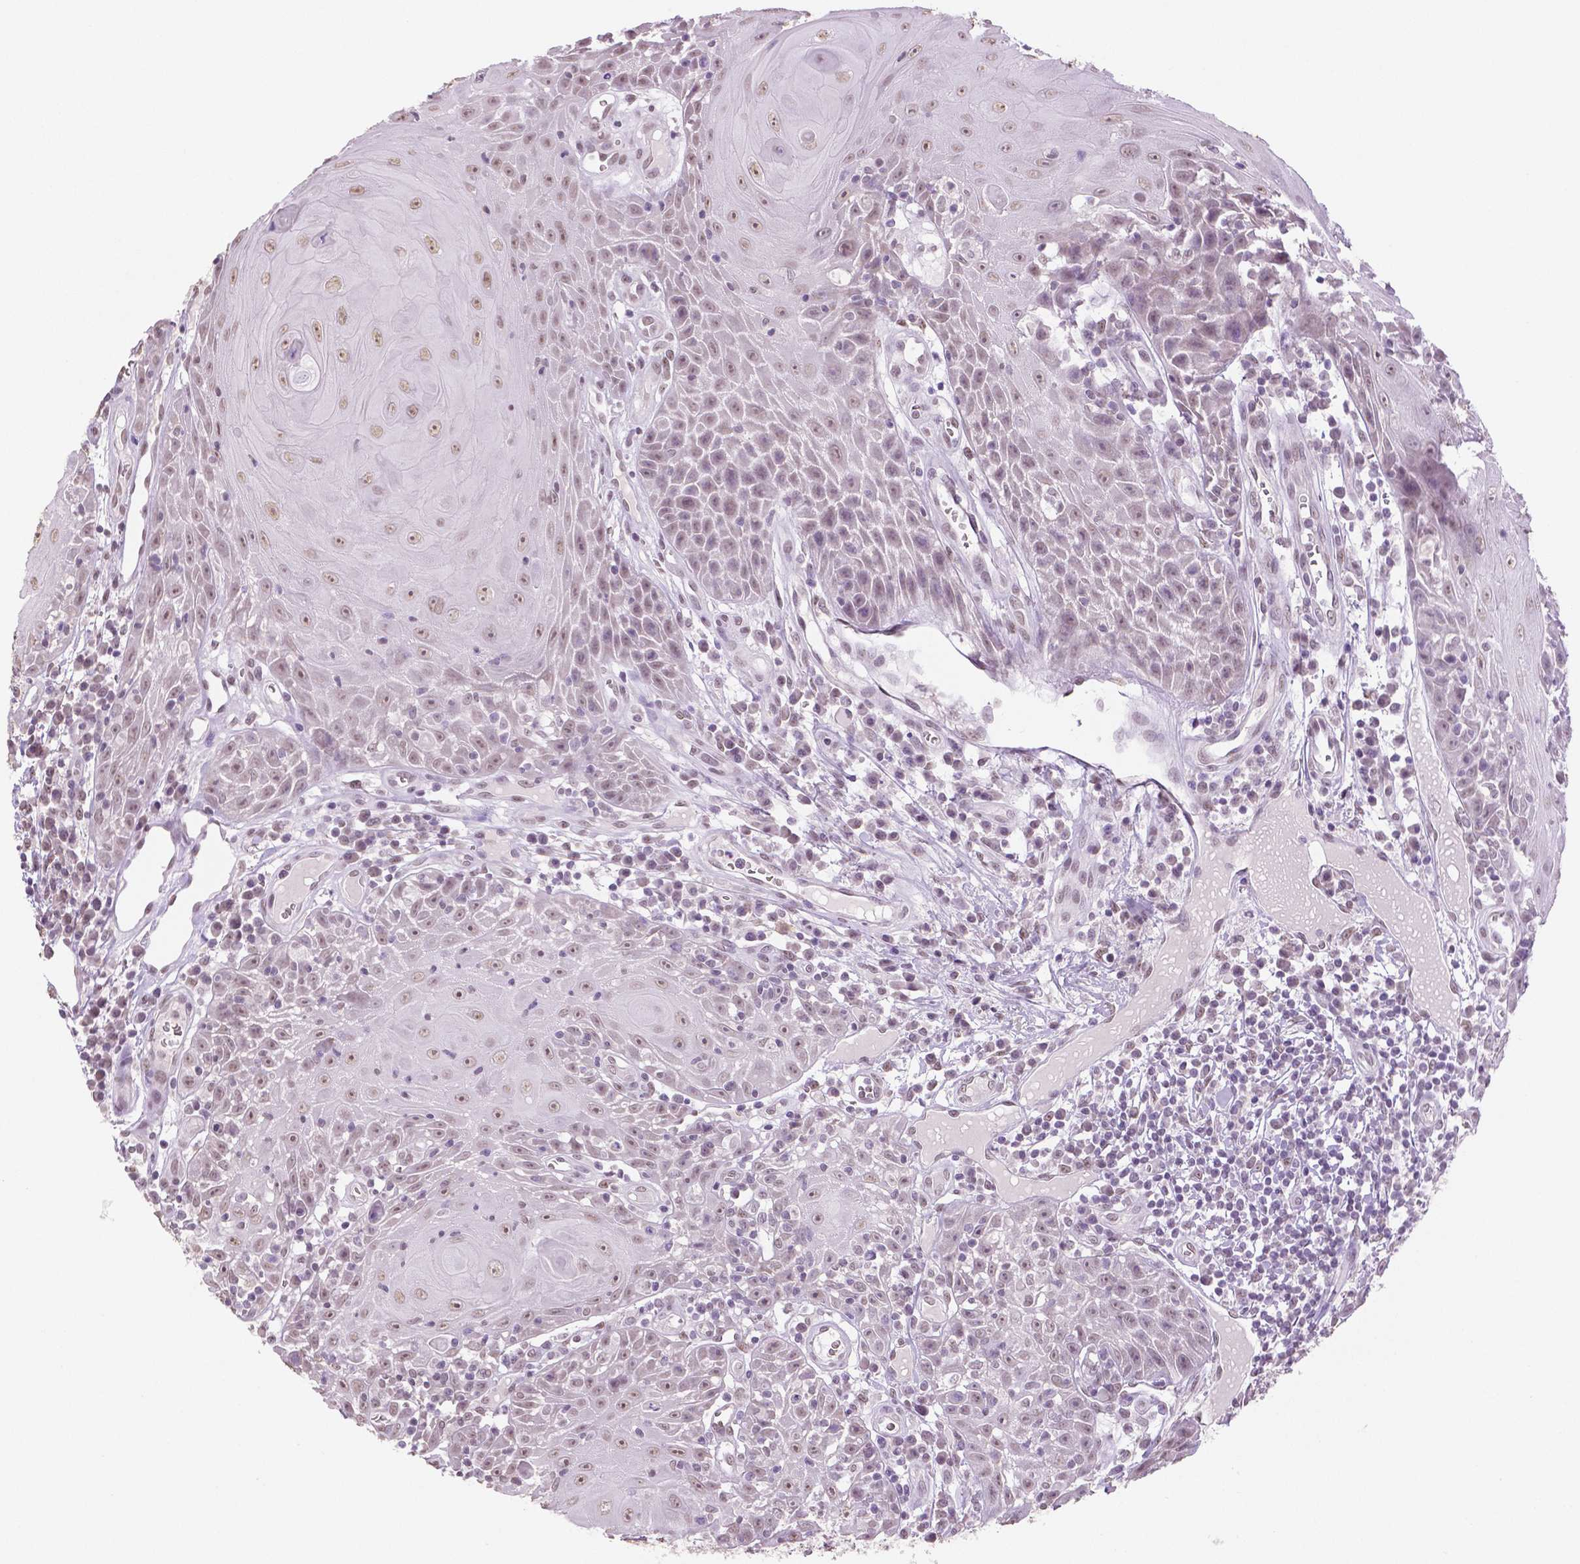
{"staining": {"intensity": "weak", "quantity": "25%-75%", "location": "nuclear"}, "tissue": "head and neck cancer", "cell_type": "Tumor cells", "image_type": "cancer", "snomed": [{"axis": "morphology", "description": "Squamous cell carcinoma, NOS"}, {"axis": "topography", "description": "Head-Neck"}], "caption": "A micrograph of squamous cell carcinoma (head and neck) stained for a protein demonstrates weak nuclear brown staining in tumor cells. Nuclei are stained in blue.", "gene": "IGF2BP1", "patient": {"sex": "male", "age": 52}}